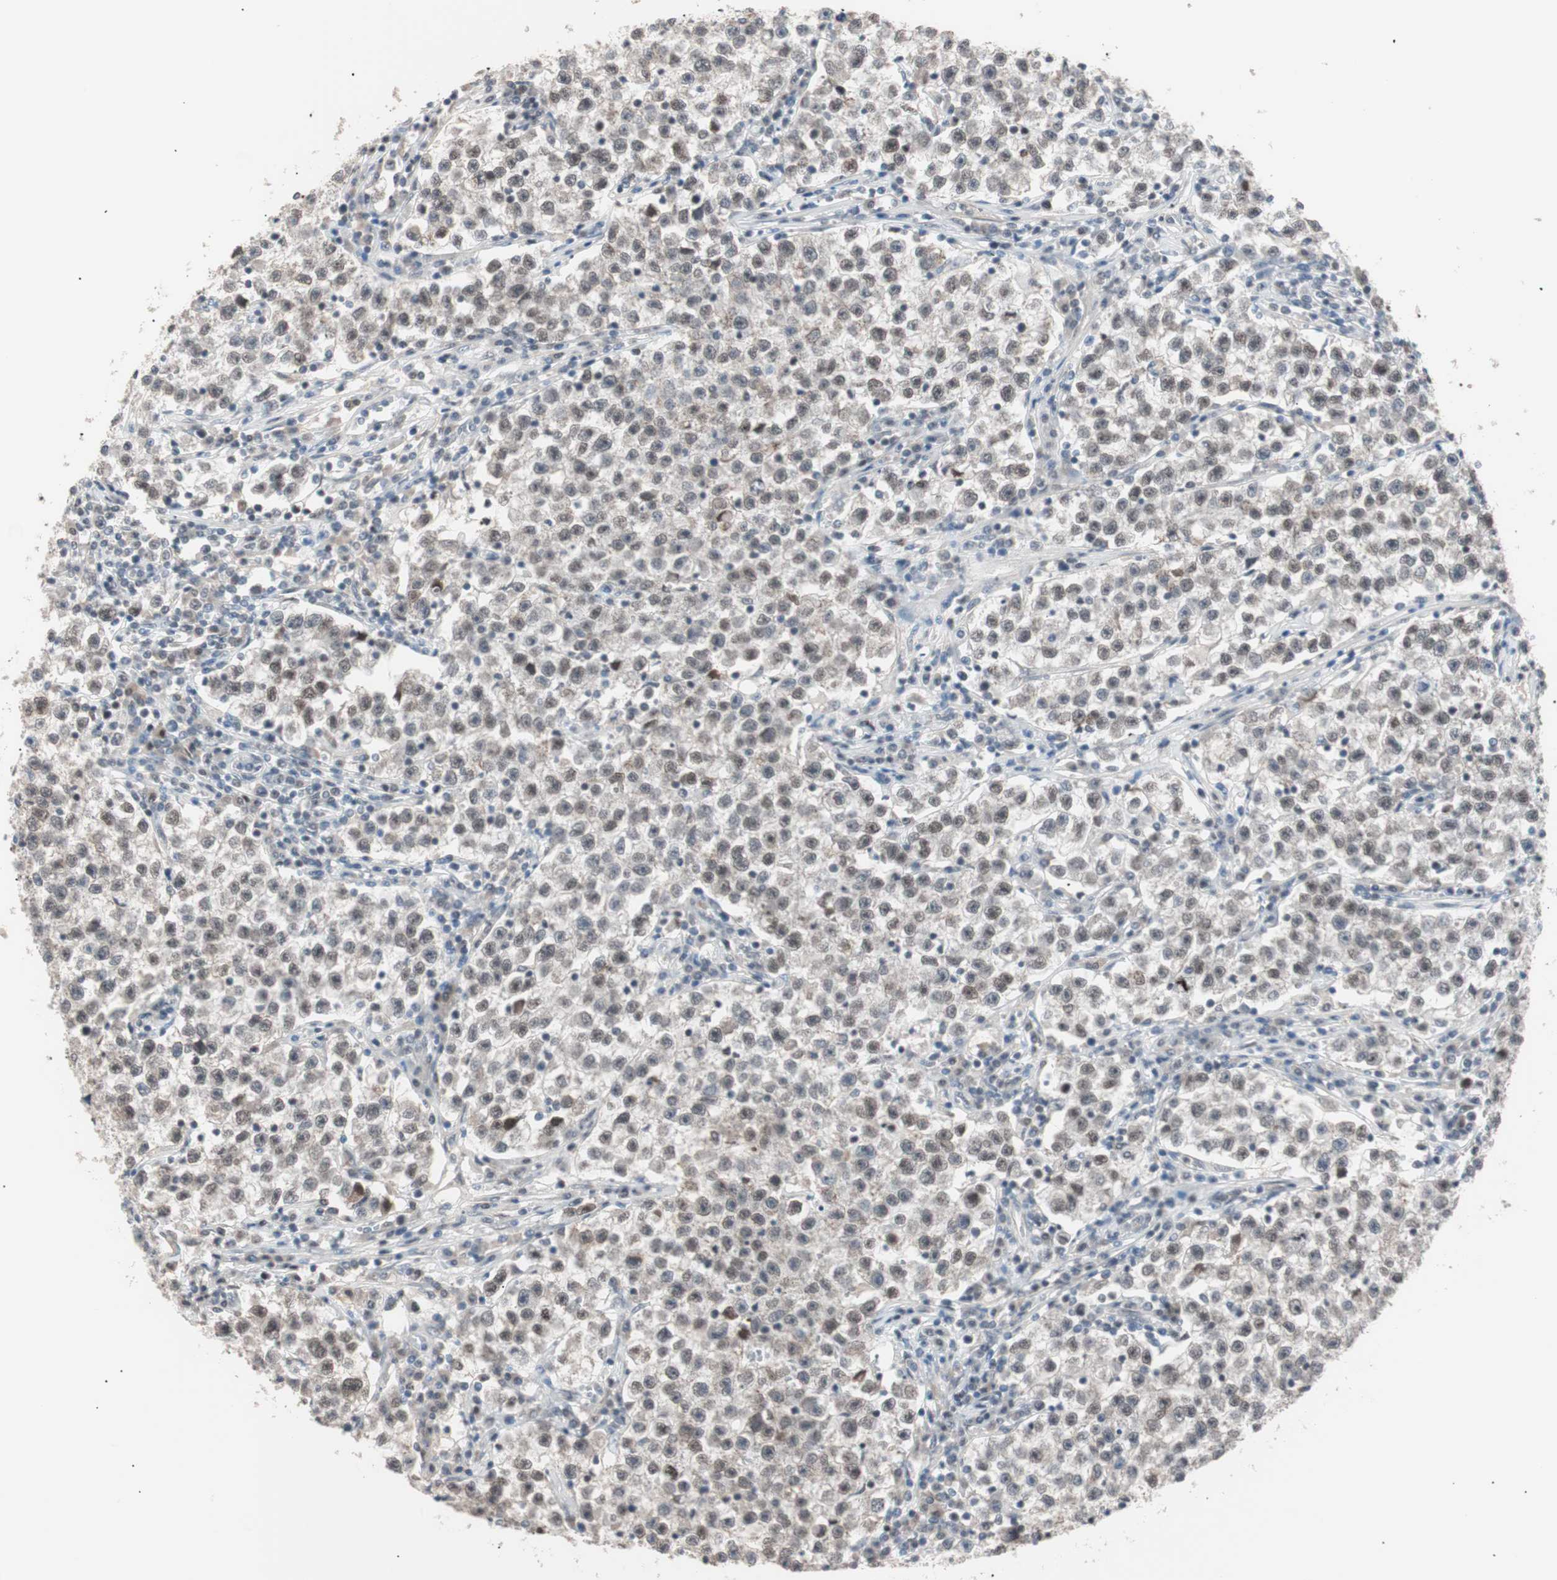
{"staining": {"intensity": "weak", "quantity": ">75%", "location": "nuclear"}, "tissue": "testis cancer", "cell_type": "Tumor cells", "image_type": "cancer", "snomed": [{"axis": "morphology", "description": "Seminoma, NOS"}, {"axis": "topography", "description": "Testis"}], "caption": "Immunohistochemistry (IHC) staining of testis cancer (seminoma), which reveals low levels of weak nuclear expression in approximately >75% of tumor cells indicating weak nuclear protein expression. The staining was performed using DAB (brown) for protein detection and nuclei were counterstained in hematoxylin (blue).", "gene": "LIG3", "patient": {"sex": "male", "age": 22}}